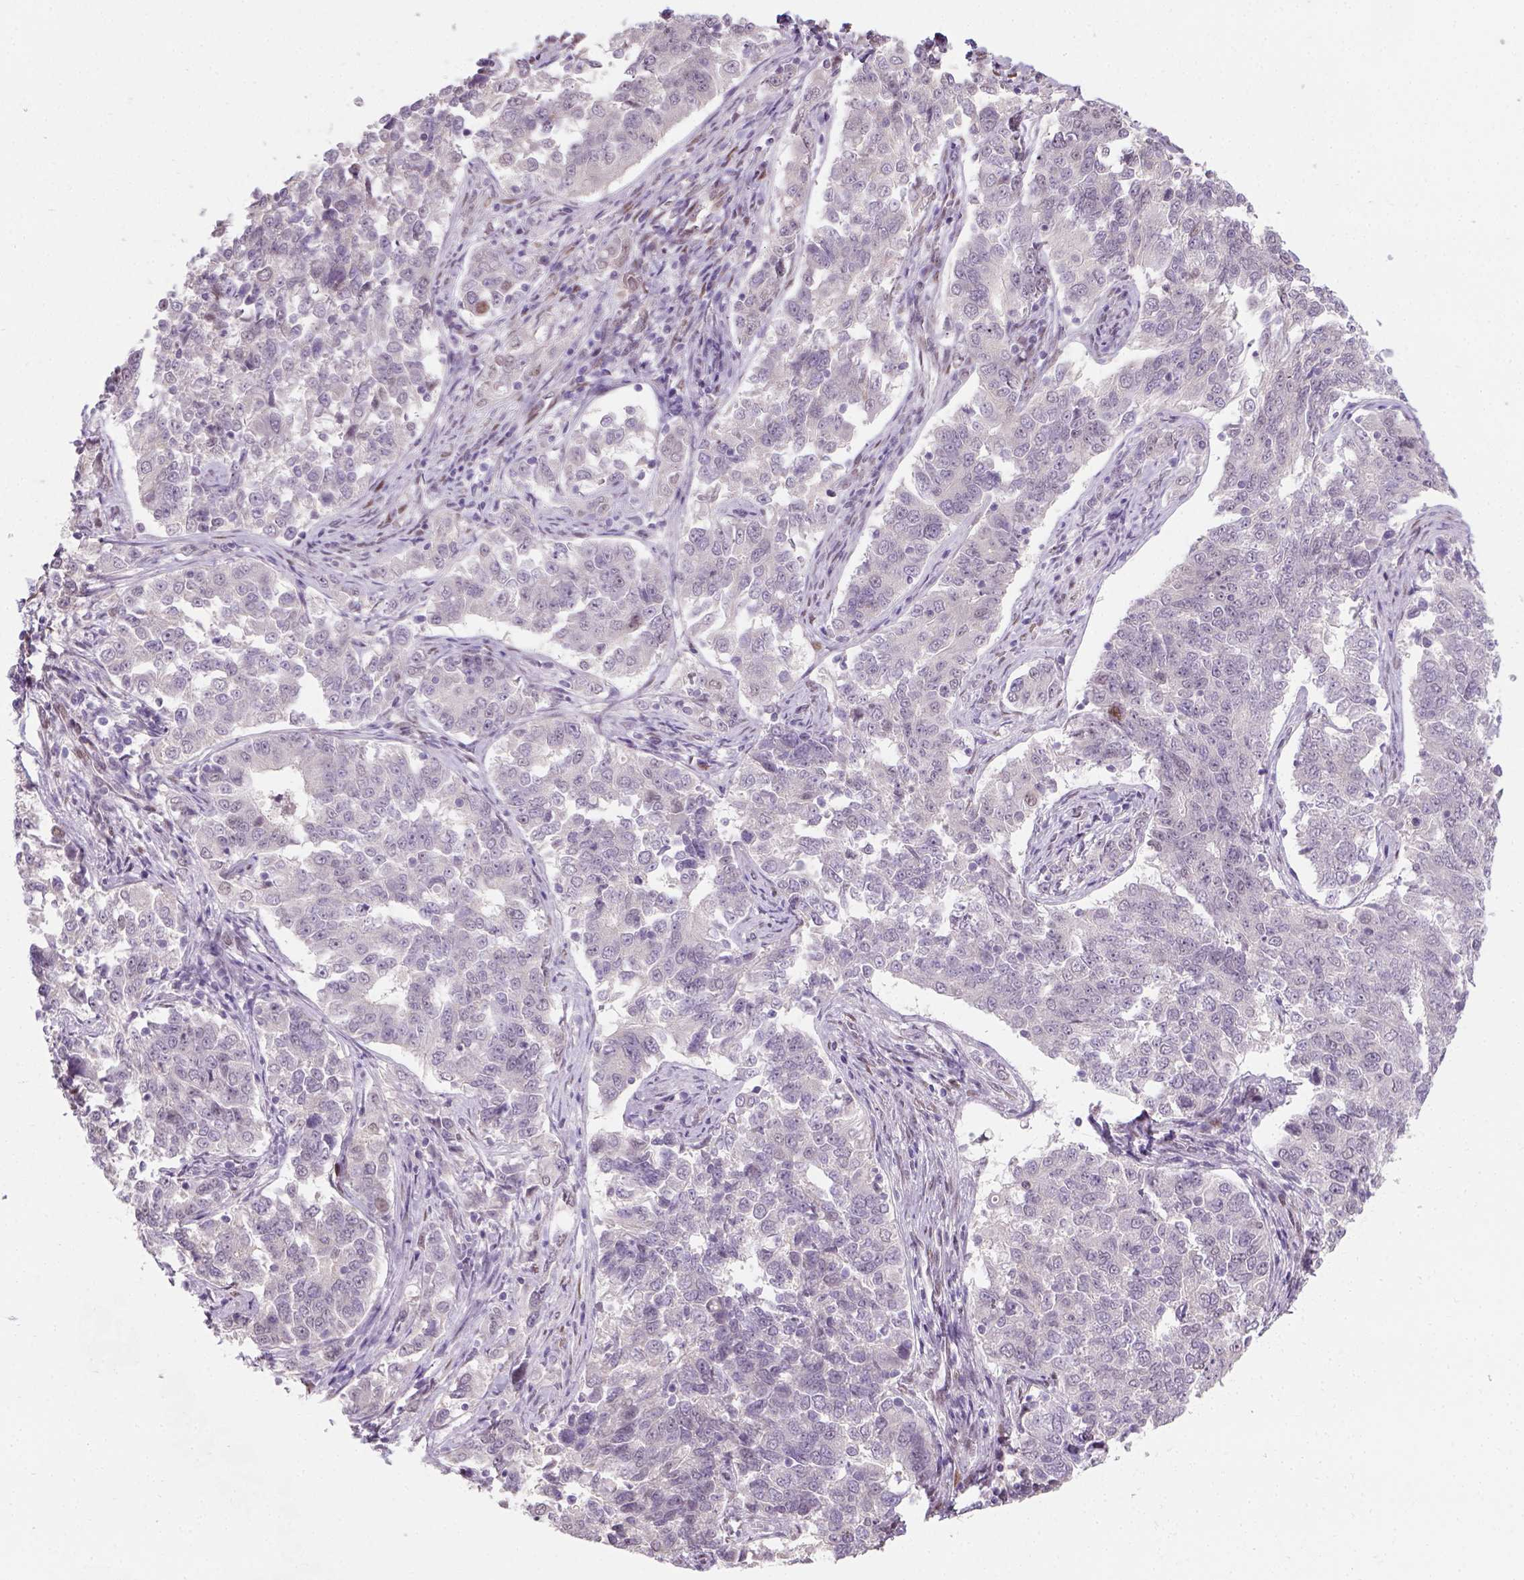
{"staining": {"intensity": "negative", "quantity": "none", "location": "none"}, "tissue": "endometrial cancer", "cell_type": "Tumor cells", "image_type": "cancer", "snomed": [{"axis": "morphology", "description": "Adenocarcinoma, NOS"}, {"axis": "topography", "description": "Endometrium"}], "caption": "High magnification brightfield microscopy of endometrial adenocarcinoma stained with DAB (brown) and counterstained with hematoxylin (blue): tumor cells show no significant staining. (DAB IHC visualized using brightfield microscopy, high magnification).", "gene": "C1orf112", "patient": {"sex": "female", "age": 43}}